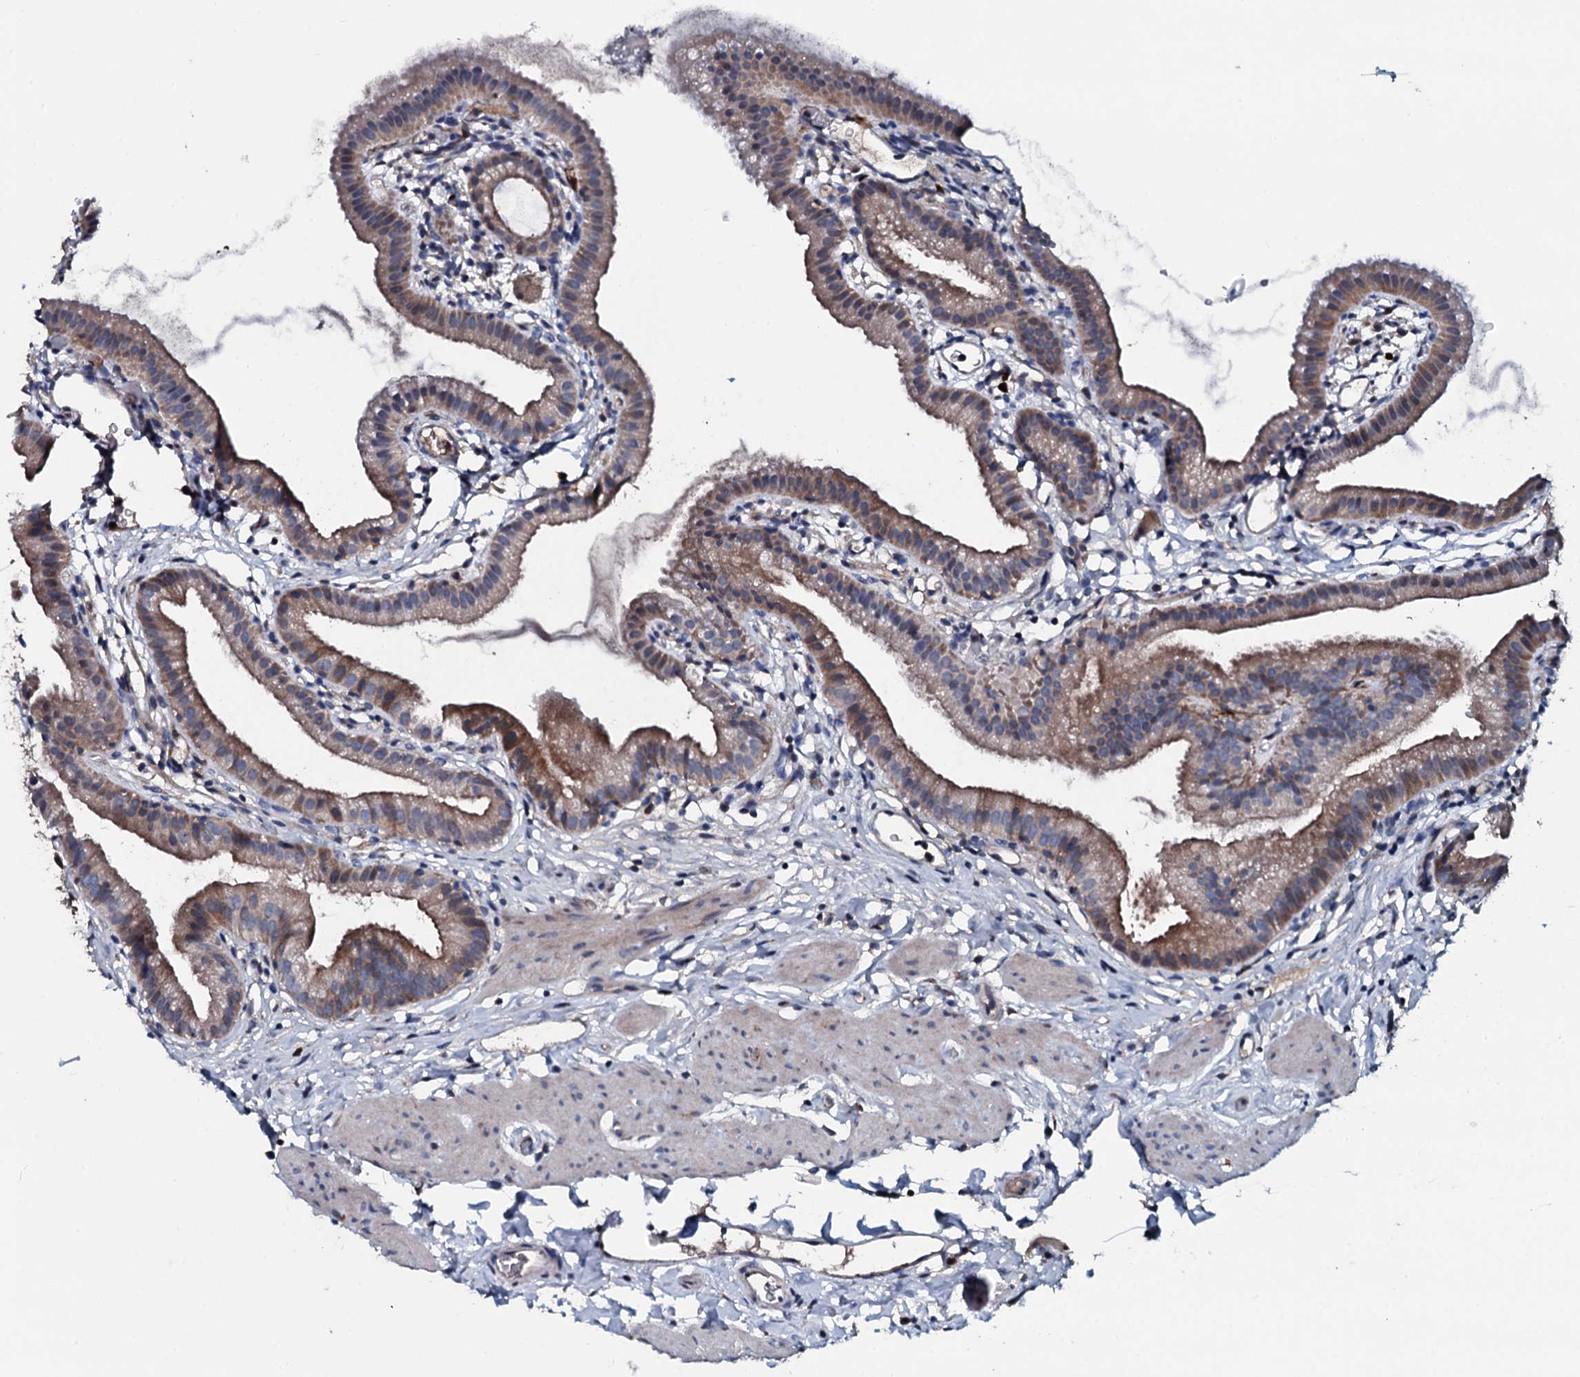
{"staining": {"intensity": "moderate", "quantity": "25%-75%", "location": "cytoplasmic/membranous"}, "tissue": "gallbladder", "cell_type": "Glandular cells", "image_type": "normal", "snomed": [{"axis": "morphology", "description": "Normal tissue, NOS"}, {"axis": "topography", "description": "Gallbladder"}], "caption": "Gallbladder was stained to show a protein in brown. There is medium levels of moderate cytoplasmic/membranous positivity in about 25%-75% of glandular cells. Using DAB (3,3'-diaminobenzidine) (brown) and hematoxylin (blue) stains, captured at high magnification using brightfield microscopy.", "gene": "IL12B", "patient": {"sex": "female", "age": 46}}